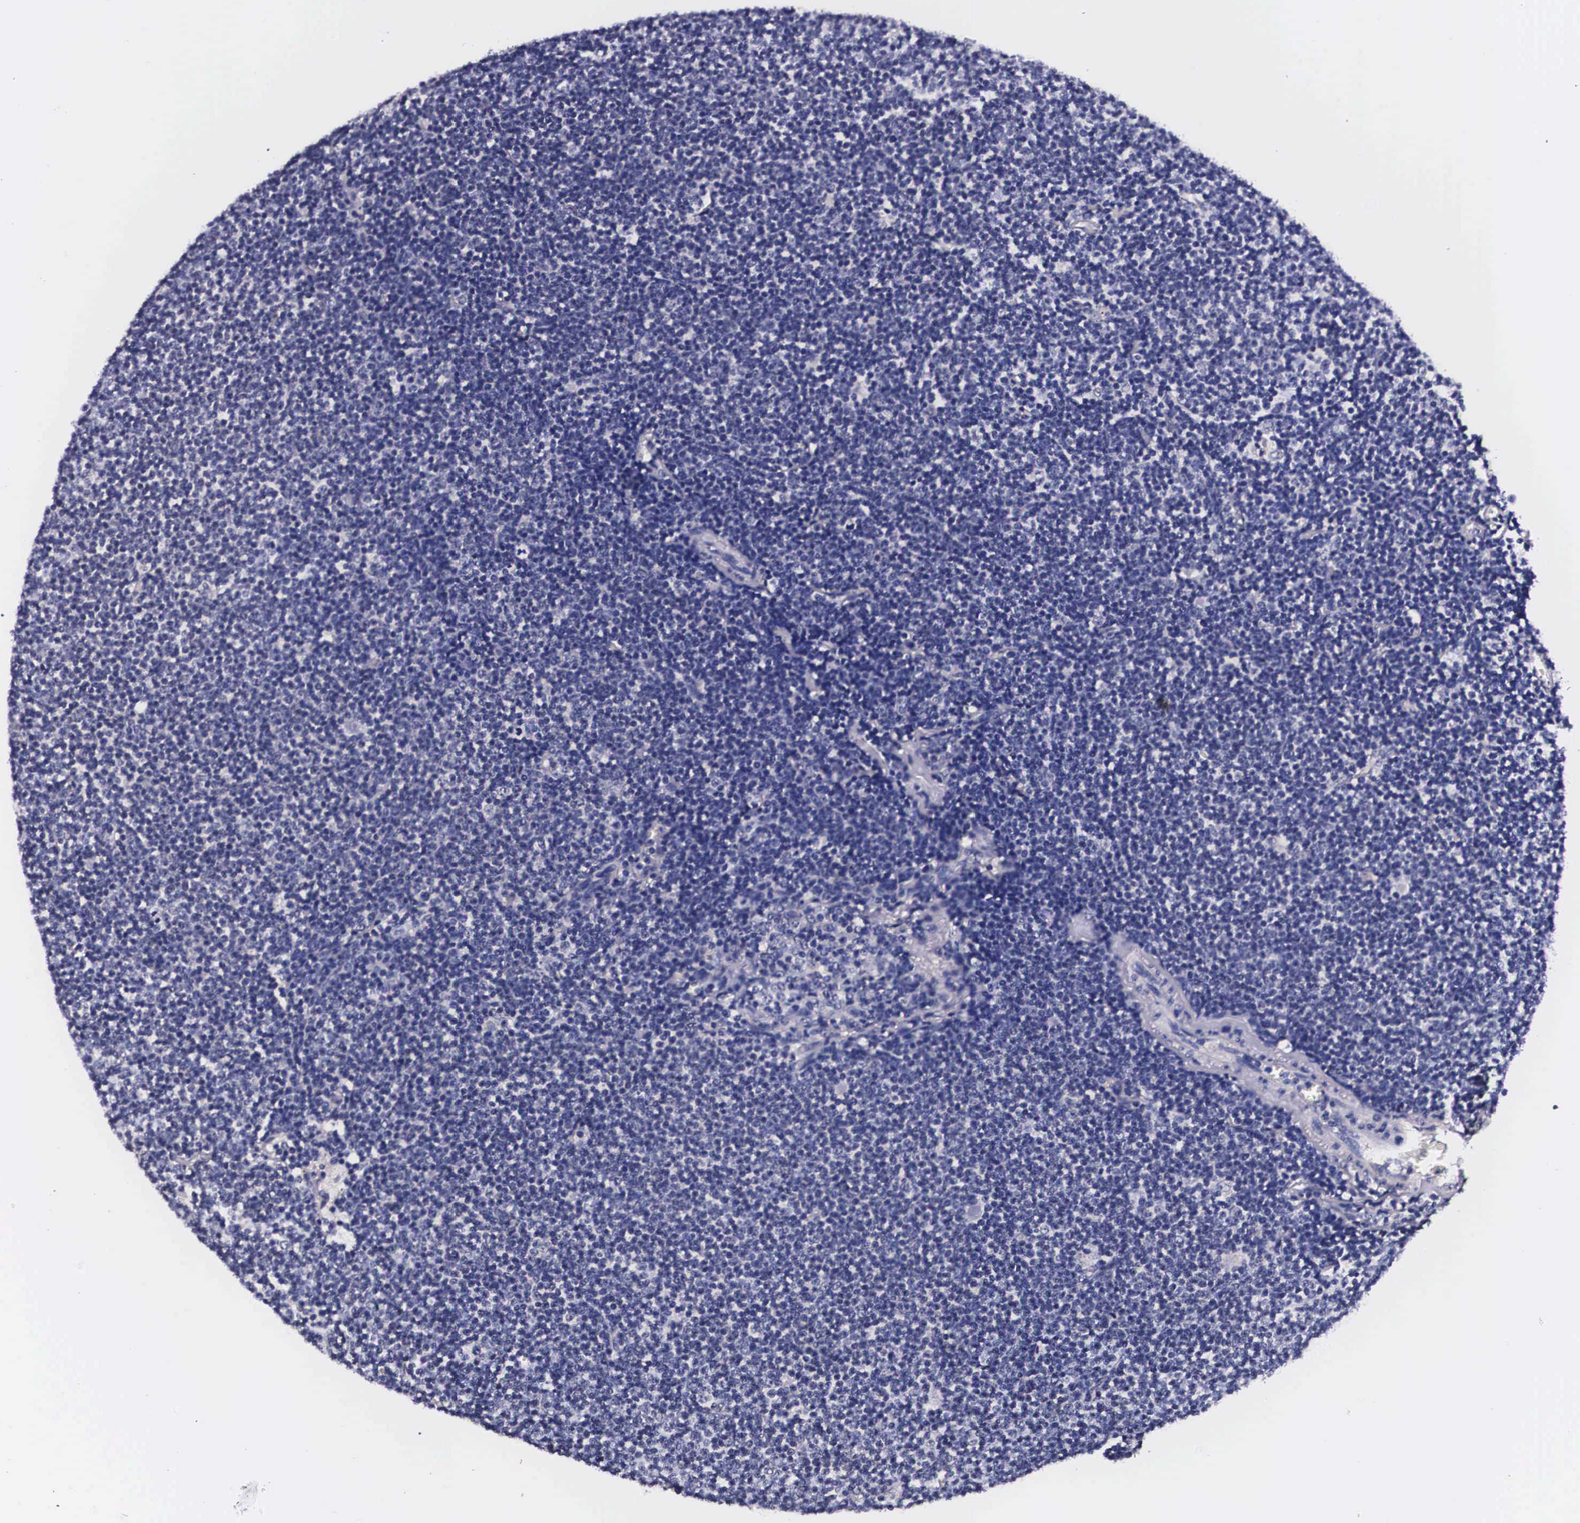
{"staining": {"intensity": "negative", "quantity": "none", "location": "none"}, "tissue": "lymphoma", "cell_type": "Tumor cells", "image_type": "cancer", "snomed": [{"axis": "morphology", "description": "Malignant lymphoma, non-Hodgkin's type, Low grade"}, {"axis": "topography", "description": "Lymph node"}], "caption": "Immunohistochemistry (IHC) micrograph of human low-grade malignant lymphoma, non-Hodgkin's type stained for a protein (brown), which exhibits no expression in tumor cells.", "gene": "PHETA2", "patient": {"sex": "male", "age": 65}}